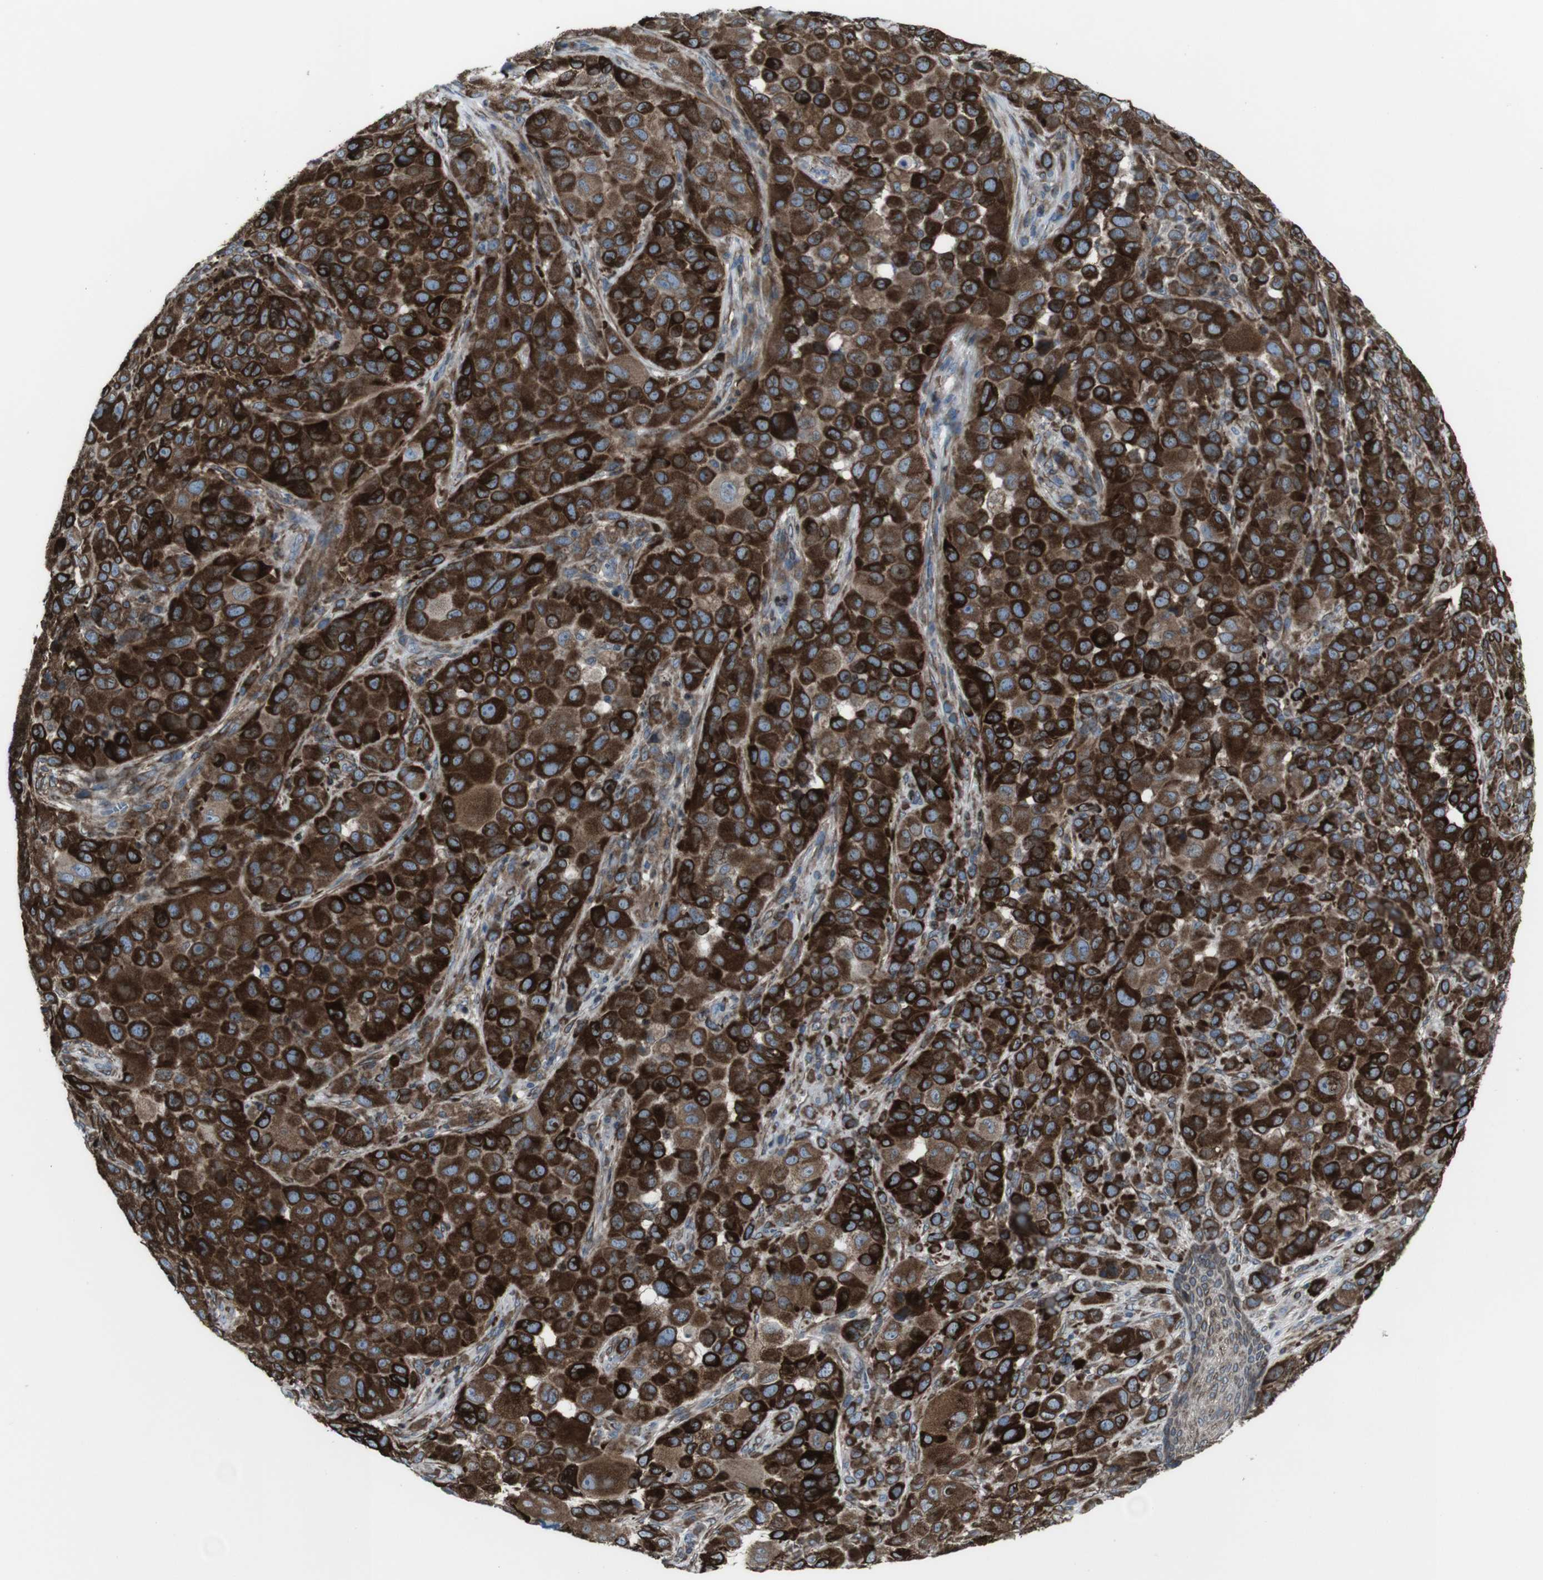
{"staining": {"intensity": "strong", "quantity": ">75%", "location": "cytoplasmic/membranous"}, "tissue": "melanoma", "cell_type": "Tumor cells", "image_type": "cancer", "snomed": [{"axis": "morphology", "description": "Malignant melanoma, NOS"}, {"axis": "topography", "description": "Skin"}], "caption": "Tumor cells display high levels of strong cytoplasmic/membranous staining in about >75% of cells in malignant melanoma. (Stains: DAB (3,3'-diaminobenzidine) in brown, nuclei in blue, Microscopy: brightfield microscopy at high magnification).", "gene": "LNPK", "patient": {"sex": "male", "age": 96}}